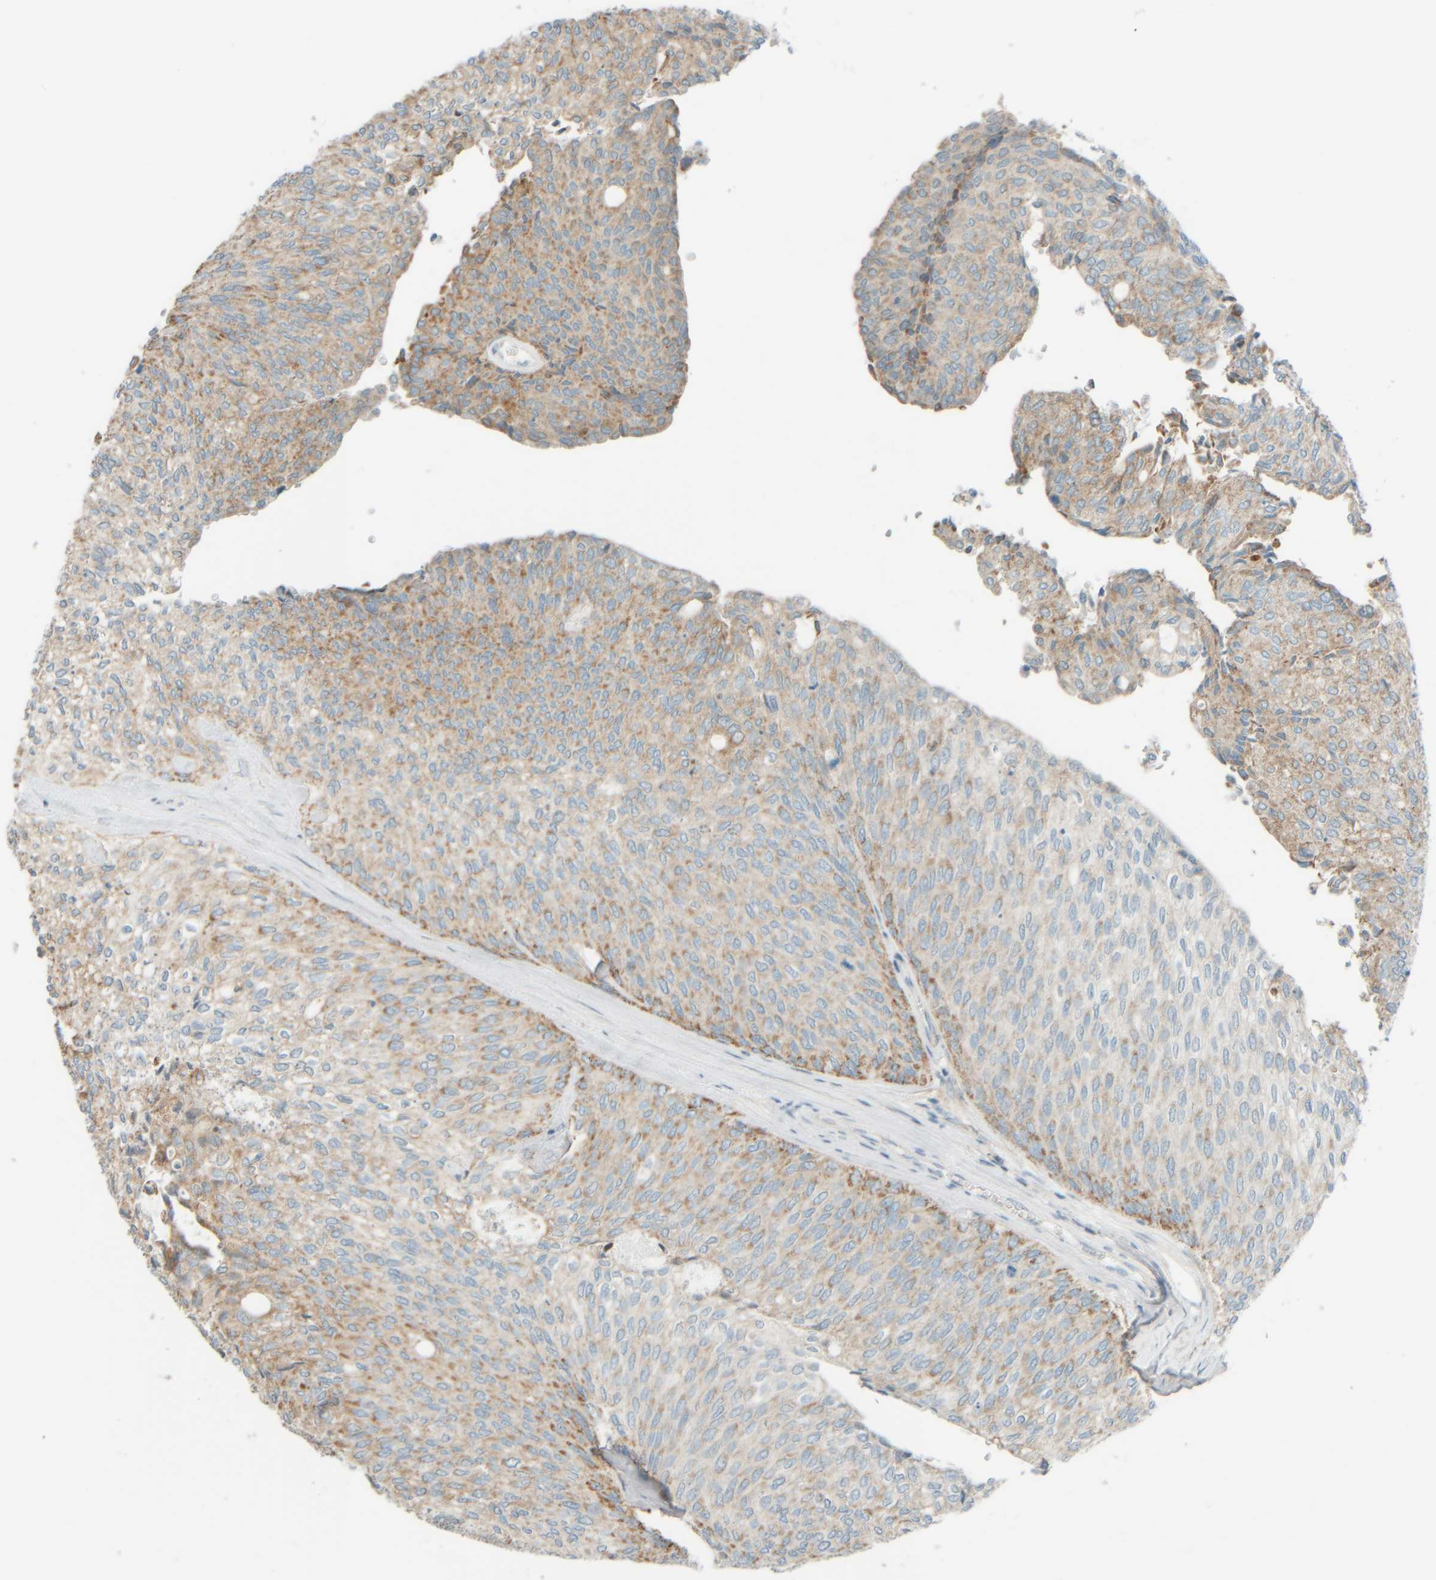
{"staining": {"intensity": "moderate", "quantity": "25%-75%", "location": "cytoplasmic/membranous"}, "tissue": "urothelial cancer", "cell_type": "Tumor cells", "image_type": "cancer", "snomed": [{"axis": "morphology", "description": "Urothelial carcinoma, Low grade"}, {"axis": "topography", "description": "Urinary bladder"}], "caption": "A brown stain shows moderate cytoplasmic/membranous expression of a protein in human low-grade urothelial carcinoma tumor cells. The staining was performed using DAB (3,3'-diaminobenzidine), with brown indicating positive protein expression. Nuclei are stained blue with hematoxylin.", "gene": "PTGES3L-AARSD1", "patient": {"sex": "female", "age": 79}}